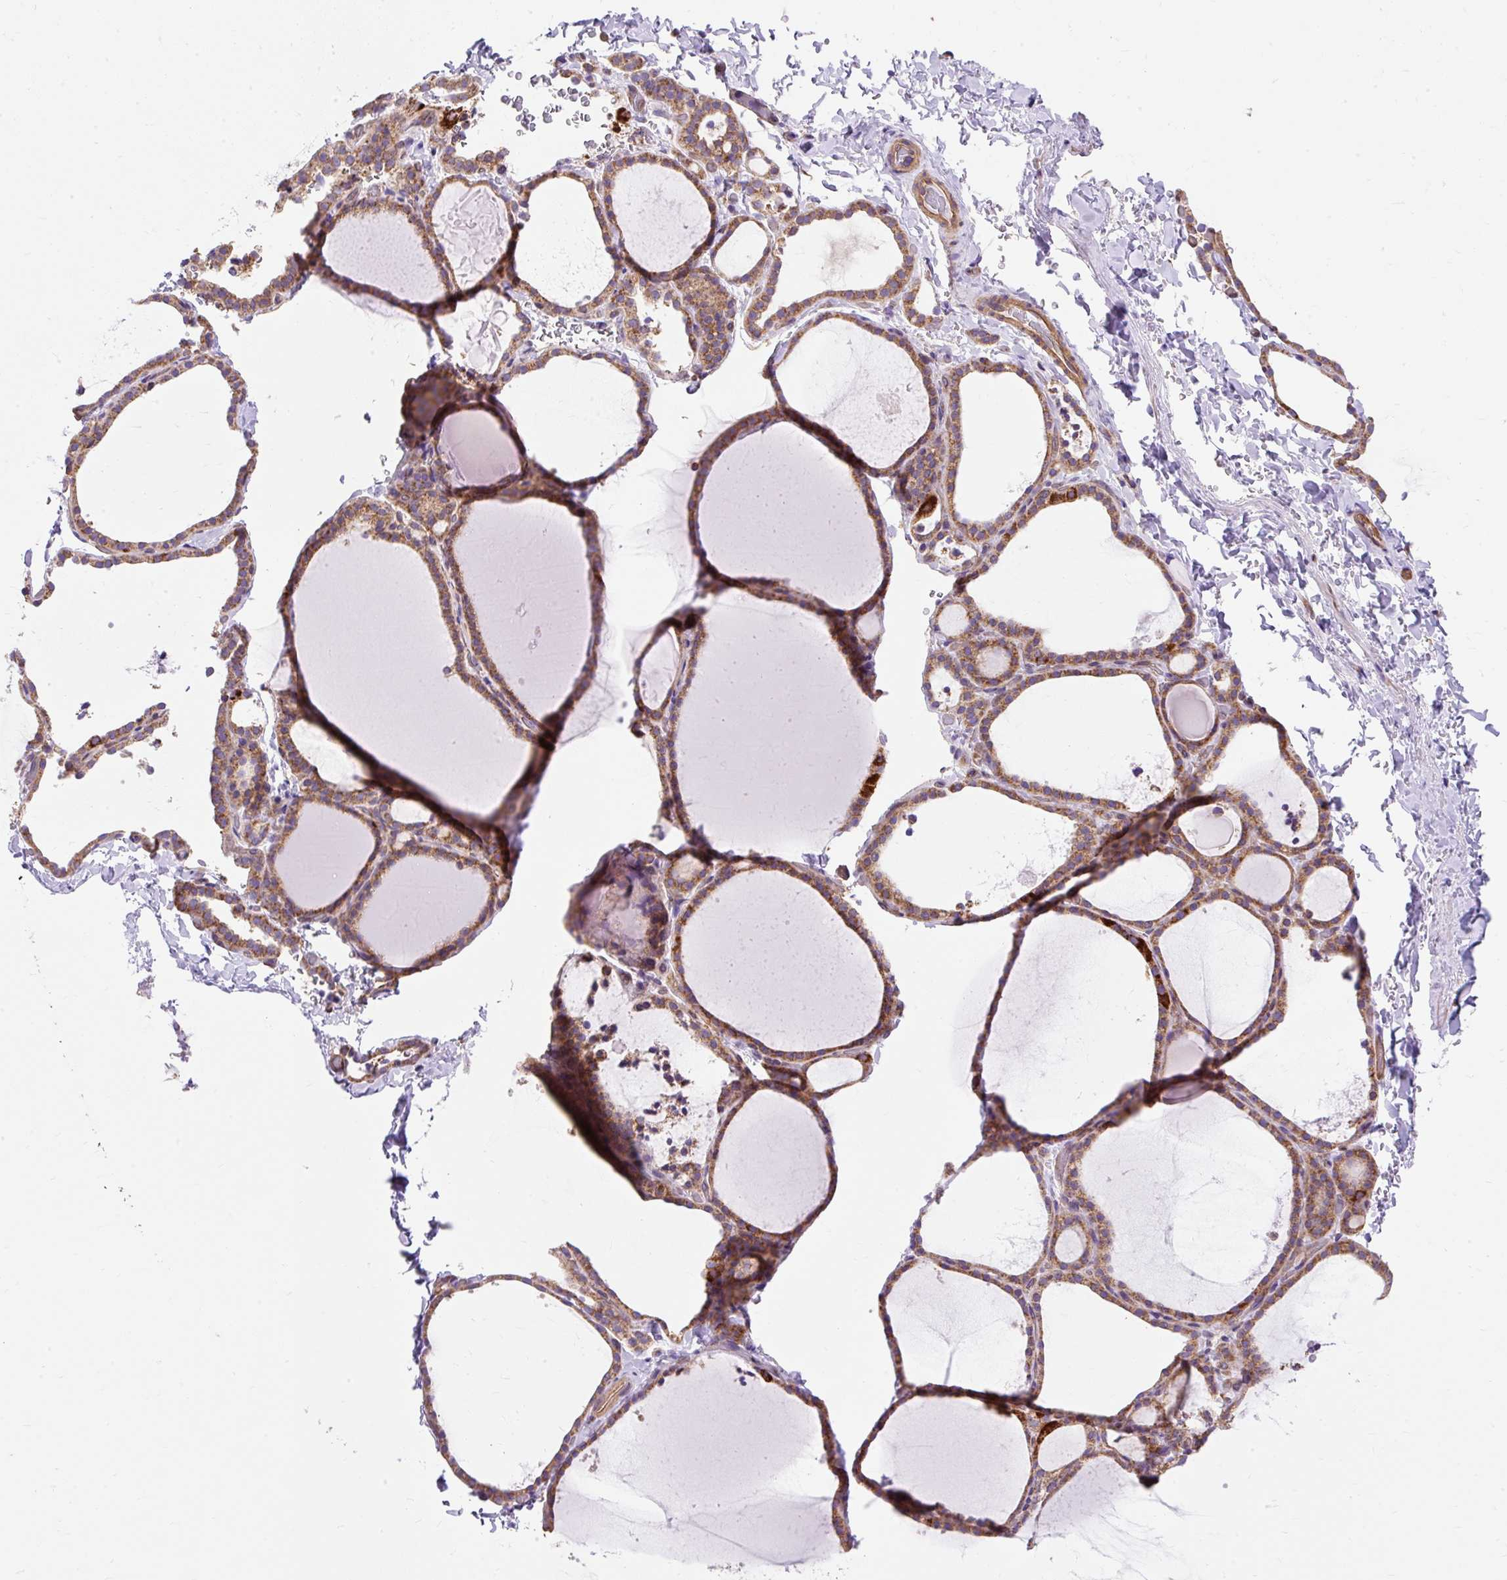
{"staining": {"intensity": "moderate", "quantity": ">75%", "location": "cytoplasmic/membranous"}, "tissue": "thyroid gland", "cell_type": "Glandular cells", "image_type": "normal", "snomed": [{"axis": "morphology", "description": "Normal tissue, NOS"}, {"axis": "topography", "description": "Thyroid gland"}], "caption": "Moderate cytoplasmic/membranous positivity is present in approximately >75% of glandular cells in benign thyroid gland.", "gene": "CEP290", "patient": {"sex": "female", "age": 22}}